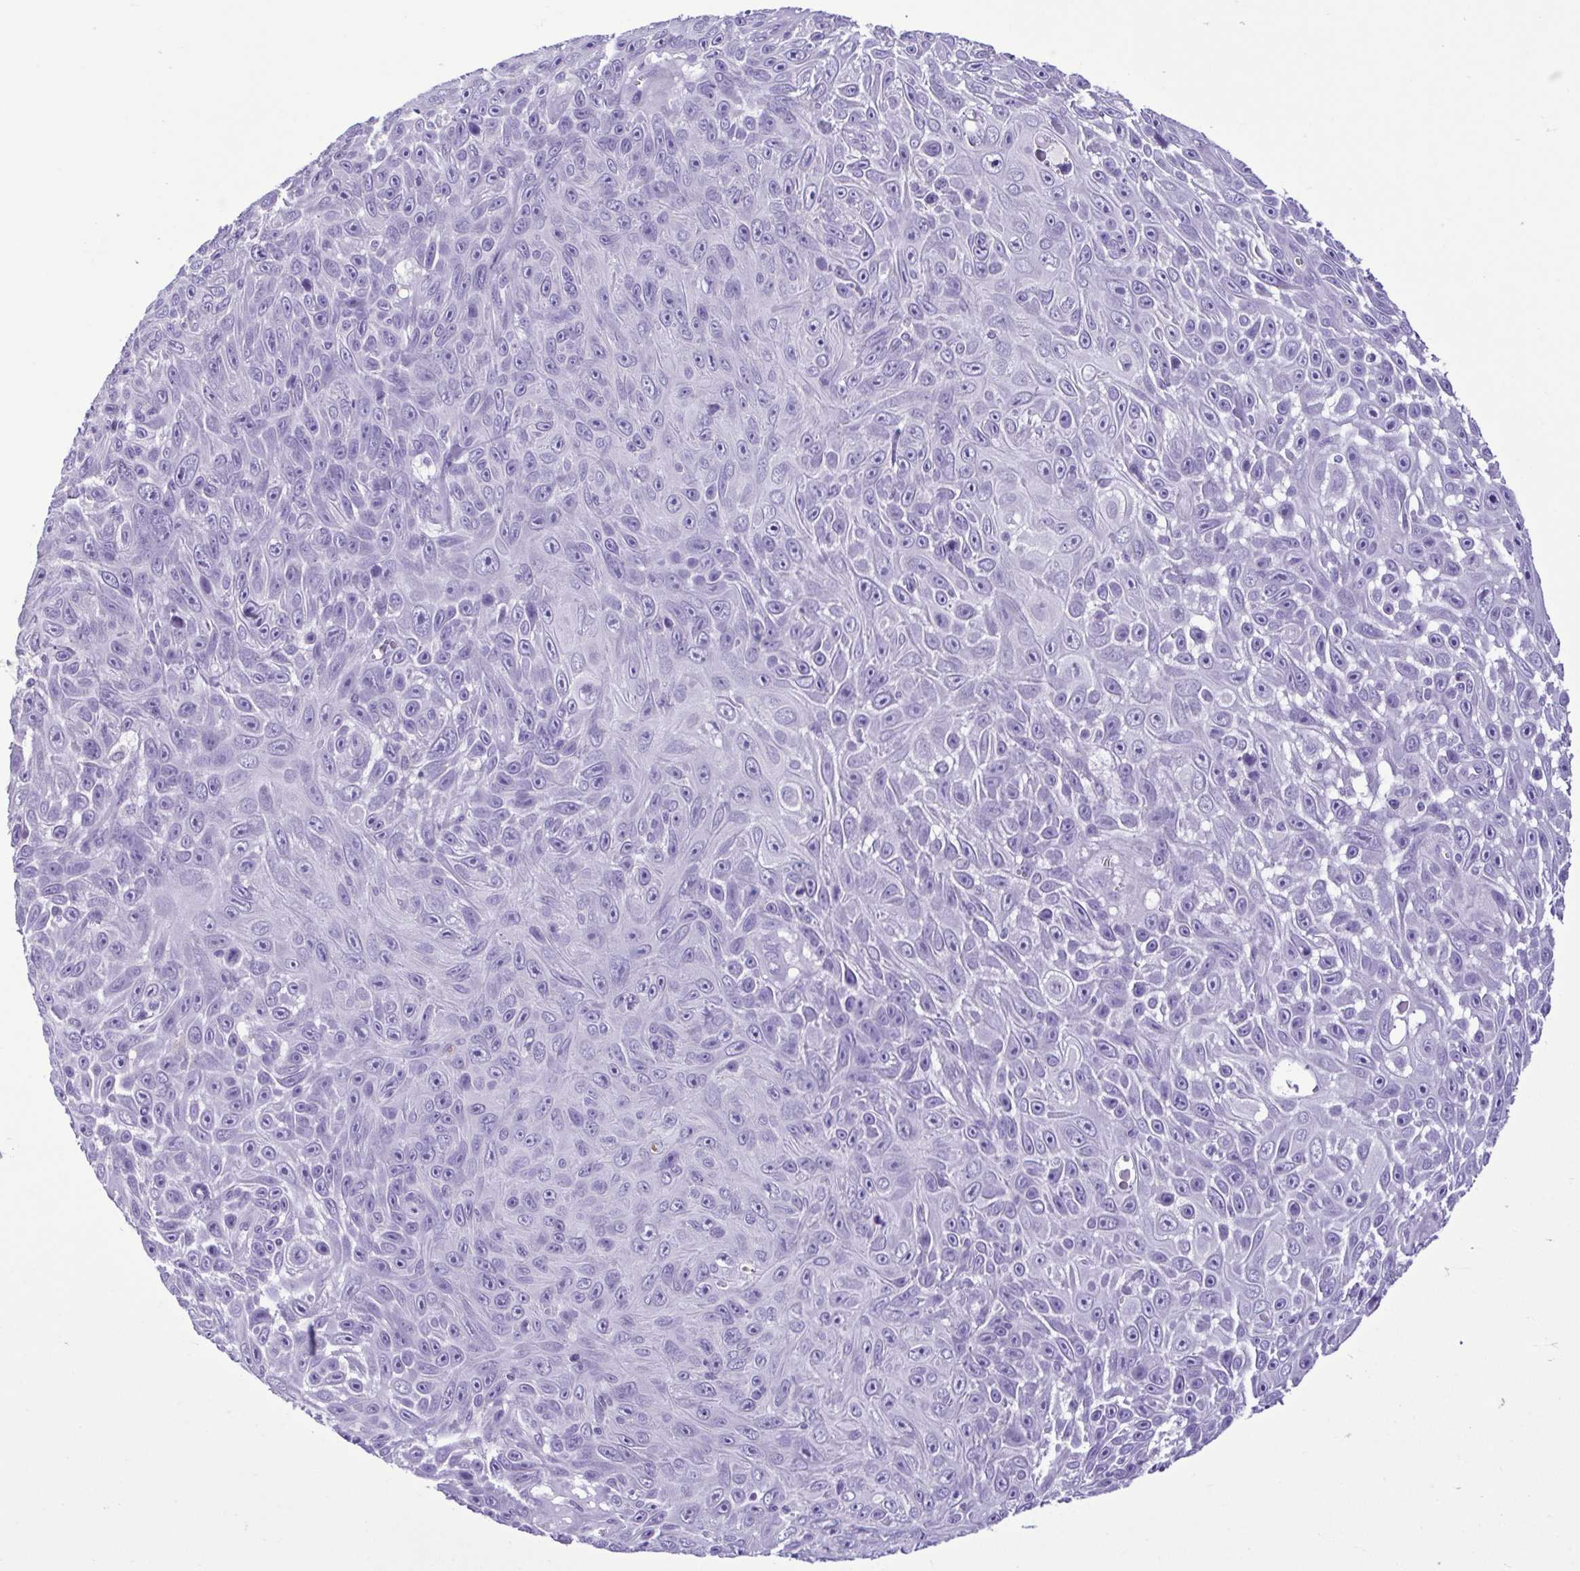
{"staining": {"intensity": "negative", "quantity": "none", "location": "none"}, "tissue": "skin cancer", "cell_type": "Tumor cells", "image_type": "cancer", "snomed": [{"axis": "morphology", "description": "Squamous cell carcinoma, NOS"}, {"axis": "topography", "description": "Skin"}], "caption": "This micrograph is of squamous cell carcinoma (skin) stained with immunohistochemistry (IHC) to label a protein in brown with the nuclei are counter-stained blue. There is no expression in tumor cells. The staining is performed using DAB brown chromogen with nuclei counter-stained in using hematoxylin.", "gene": "CBY2", "patient": {"sex": "male", "age": 82}}